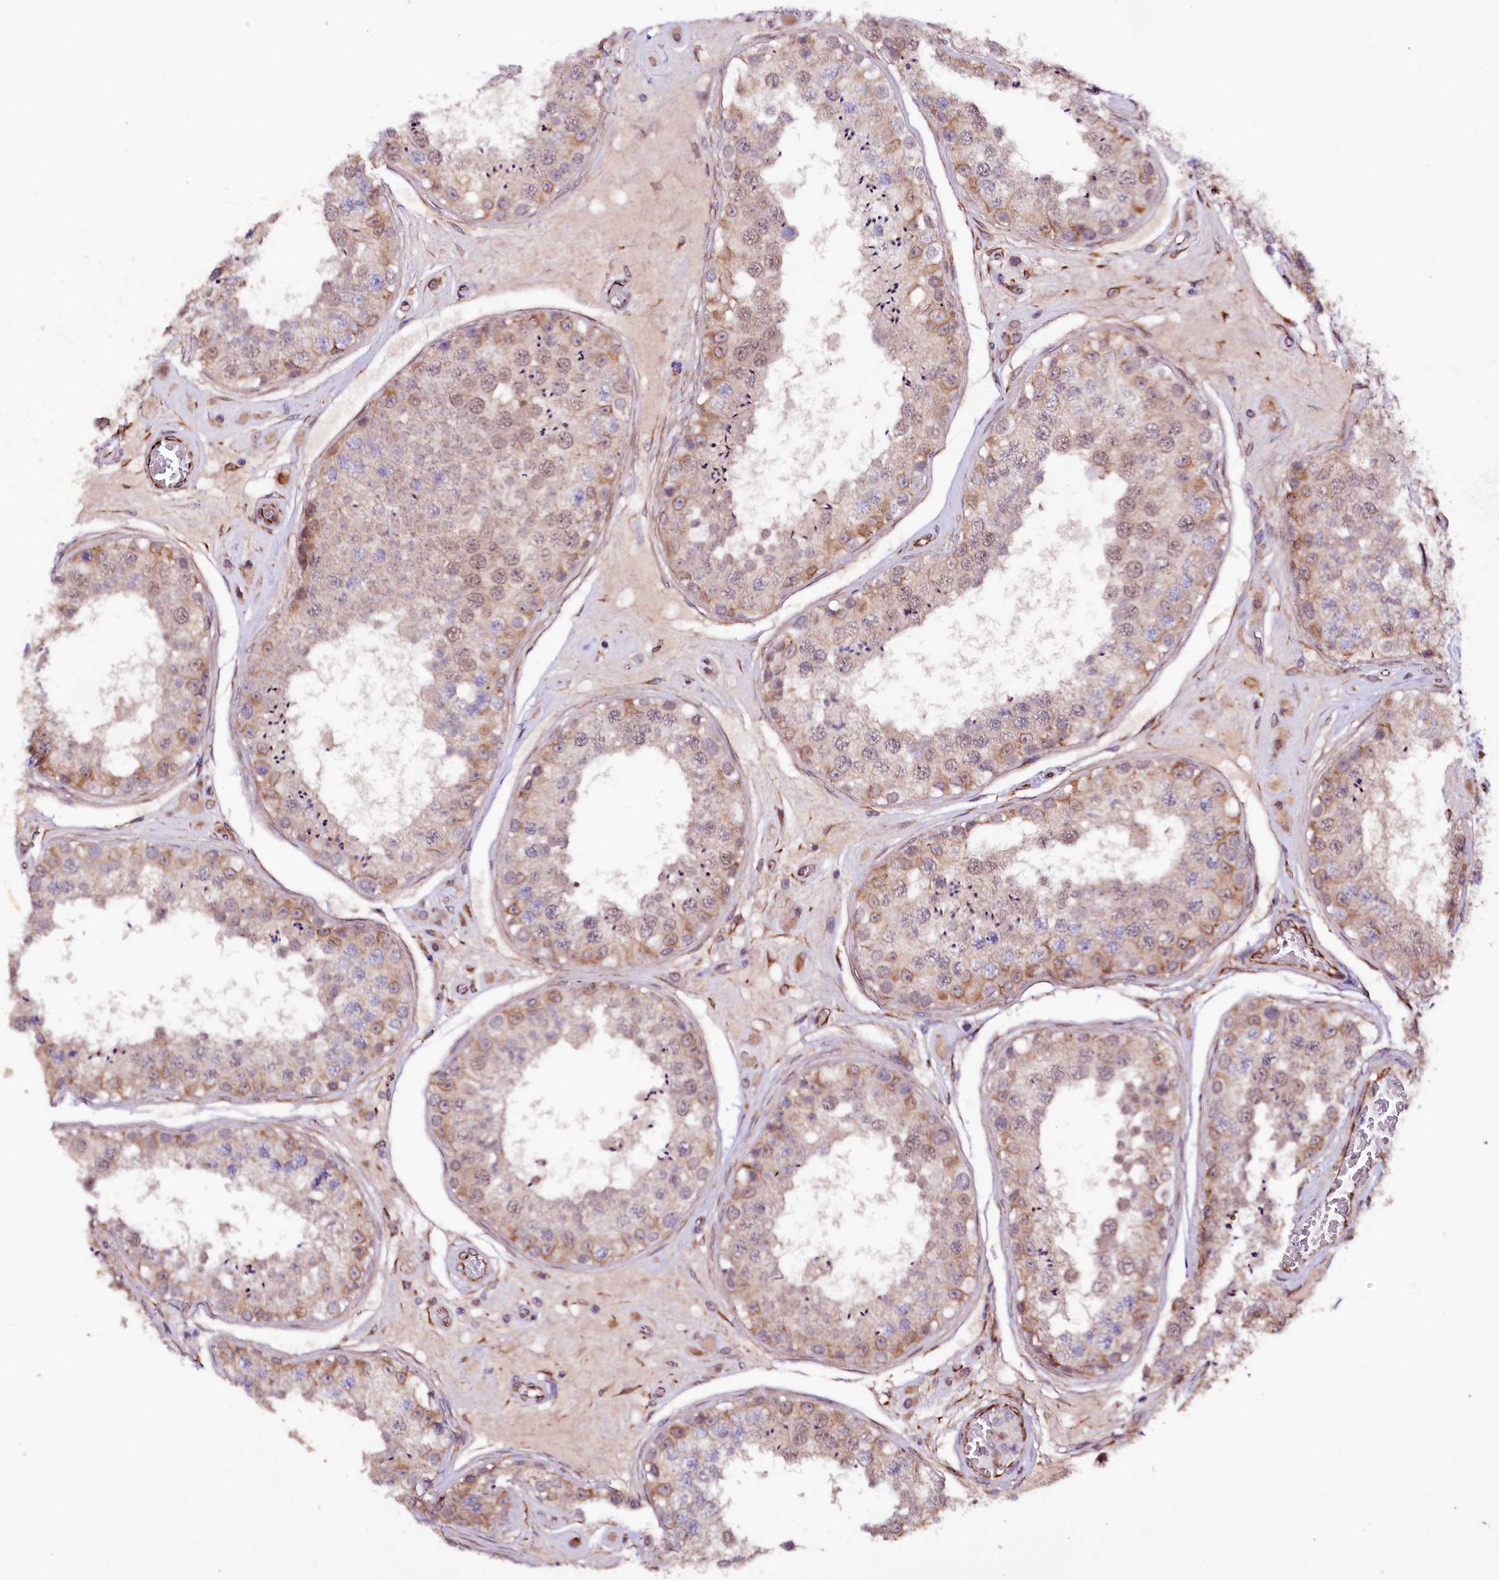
{"staining": {"intensity": "moderate", "quantity": ">75%", "location": "cytoplasmic/membranous"}, "tissue": "testis", "cell_type": "Cells in seminiferous ducts", "image_type": "normal", "snomed": [{"axis": "morphology", "description": "Normal tissue, NOS"}, {"axis": "topography", "description": "Testis"}], "caption": "Protein expression analysis of benign testis displays moderate cytoplasmic/membranous expression in about >75% of cells in seminiferous ducts. The staining was performed using DAB (3,3'-diaminobenzidine) to visualize the protein expression in brown, while the nuclei were stained in blue with hematoxylin (Magnification: 20x).", "gene": "TTC12", "patient": {"sex": "male", "age": 25}}